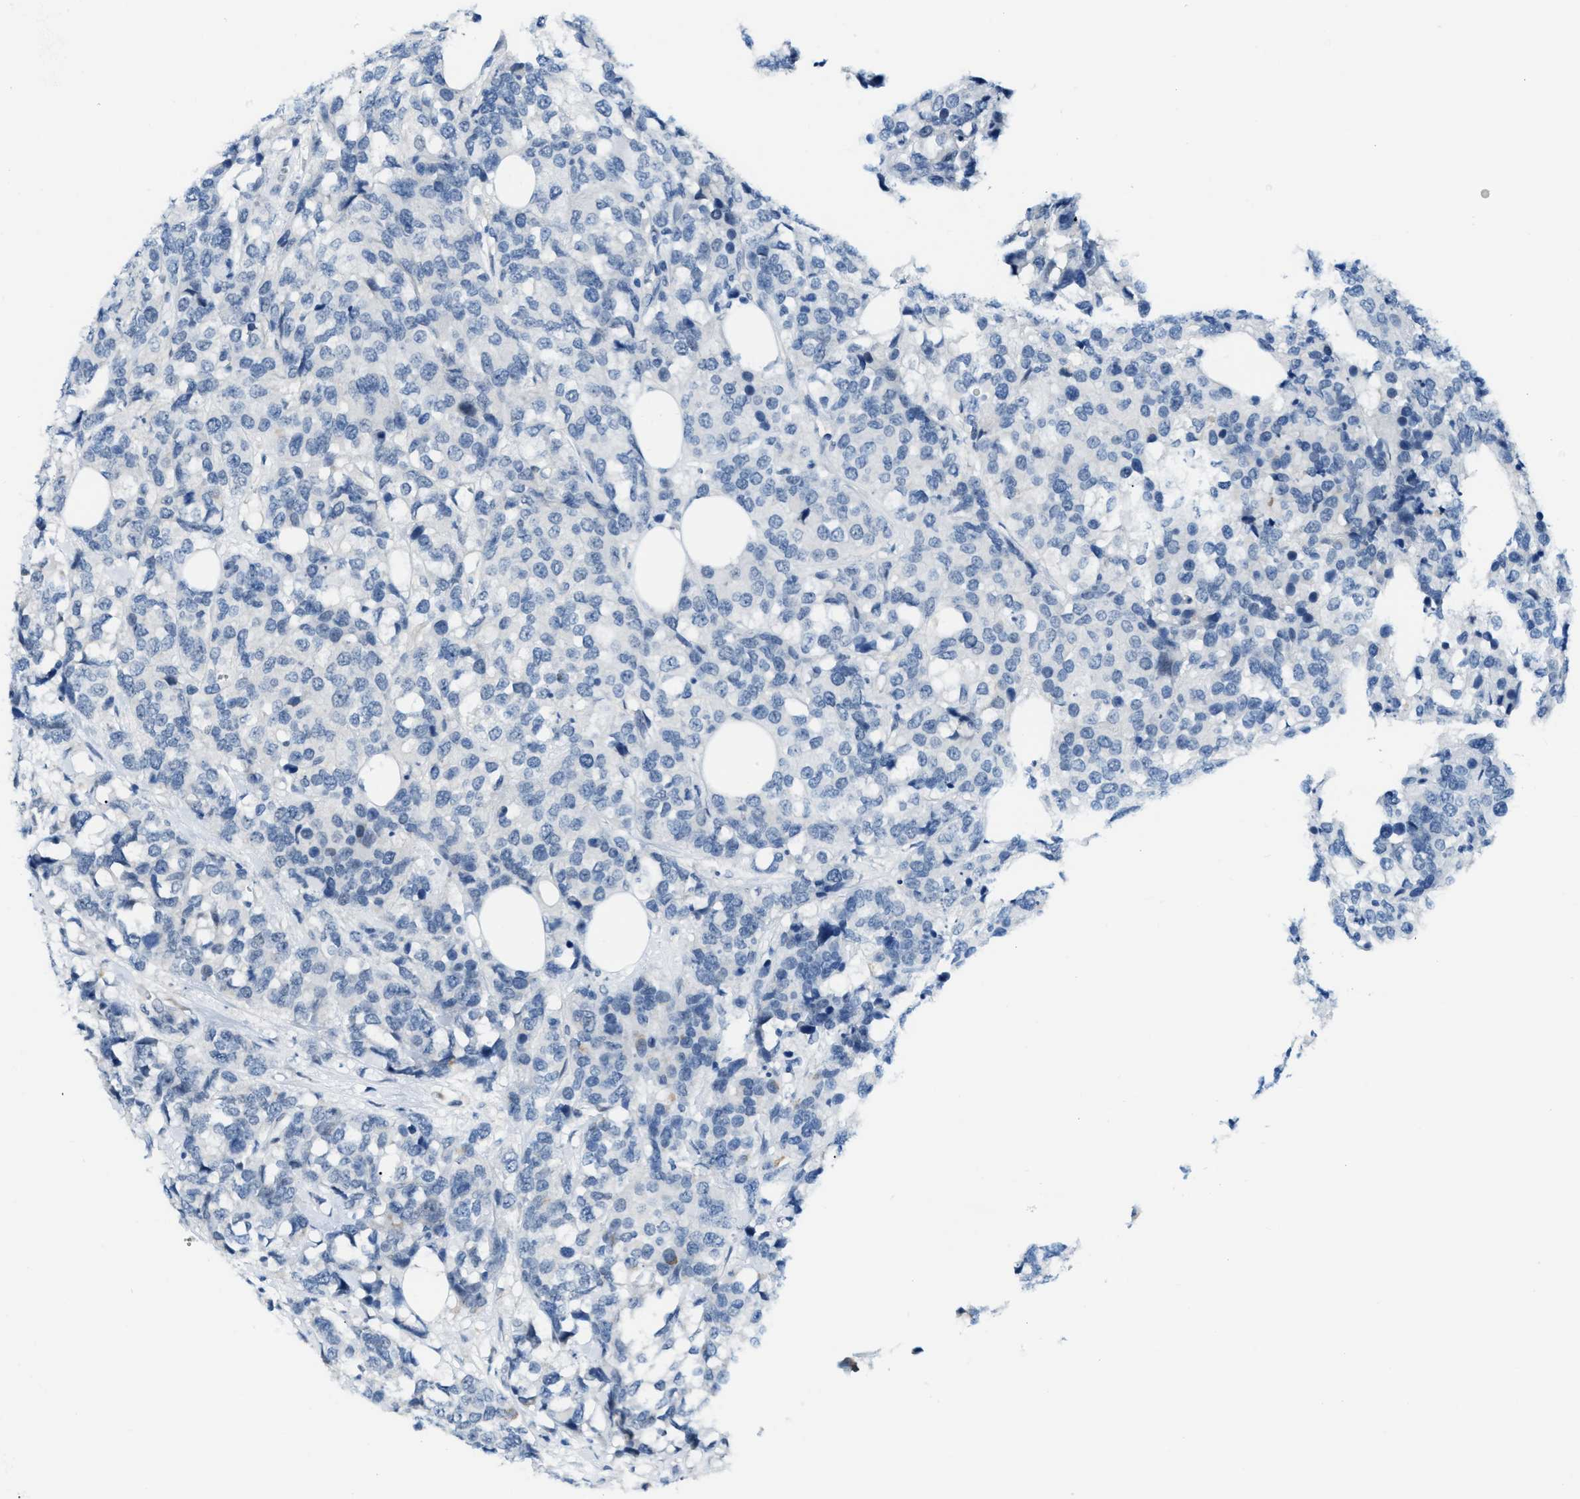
{"staining": {"intensity": "negative", "quantity": "none", "location": "none"}, "tissue": "breast cancer", "cell_type": "Tumor cells", "image_type": "cancer", "snomed": [{"axis": "morphology", "description": "Lobular carcinoma"}, {"axis": "topography", "description": "Breast"}], "caption": "Immunohistochemistry (IHC) photomicrograph of neoplastic tissue: breast cancer stained with DAB (3,3'-diaminobenzidine) displays no significant protein expression in tumor cells.", "gene": "PHRF1", "patient": {"sex": "female", "age": 59}}